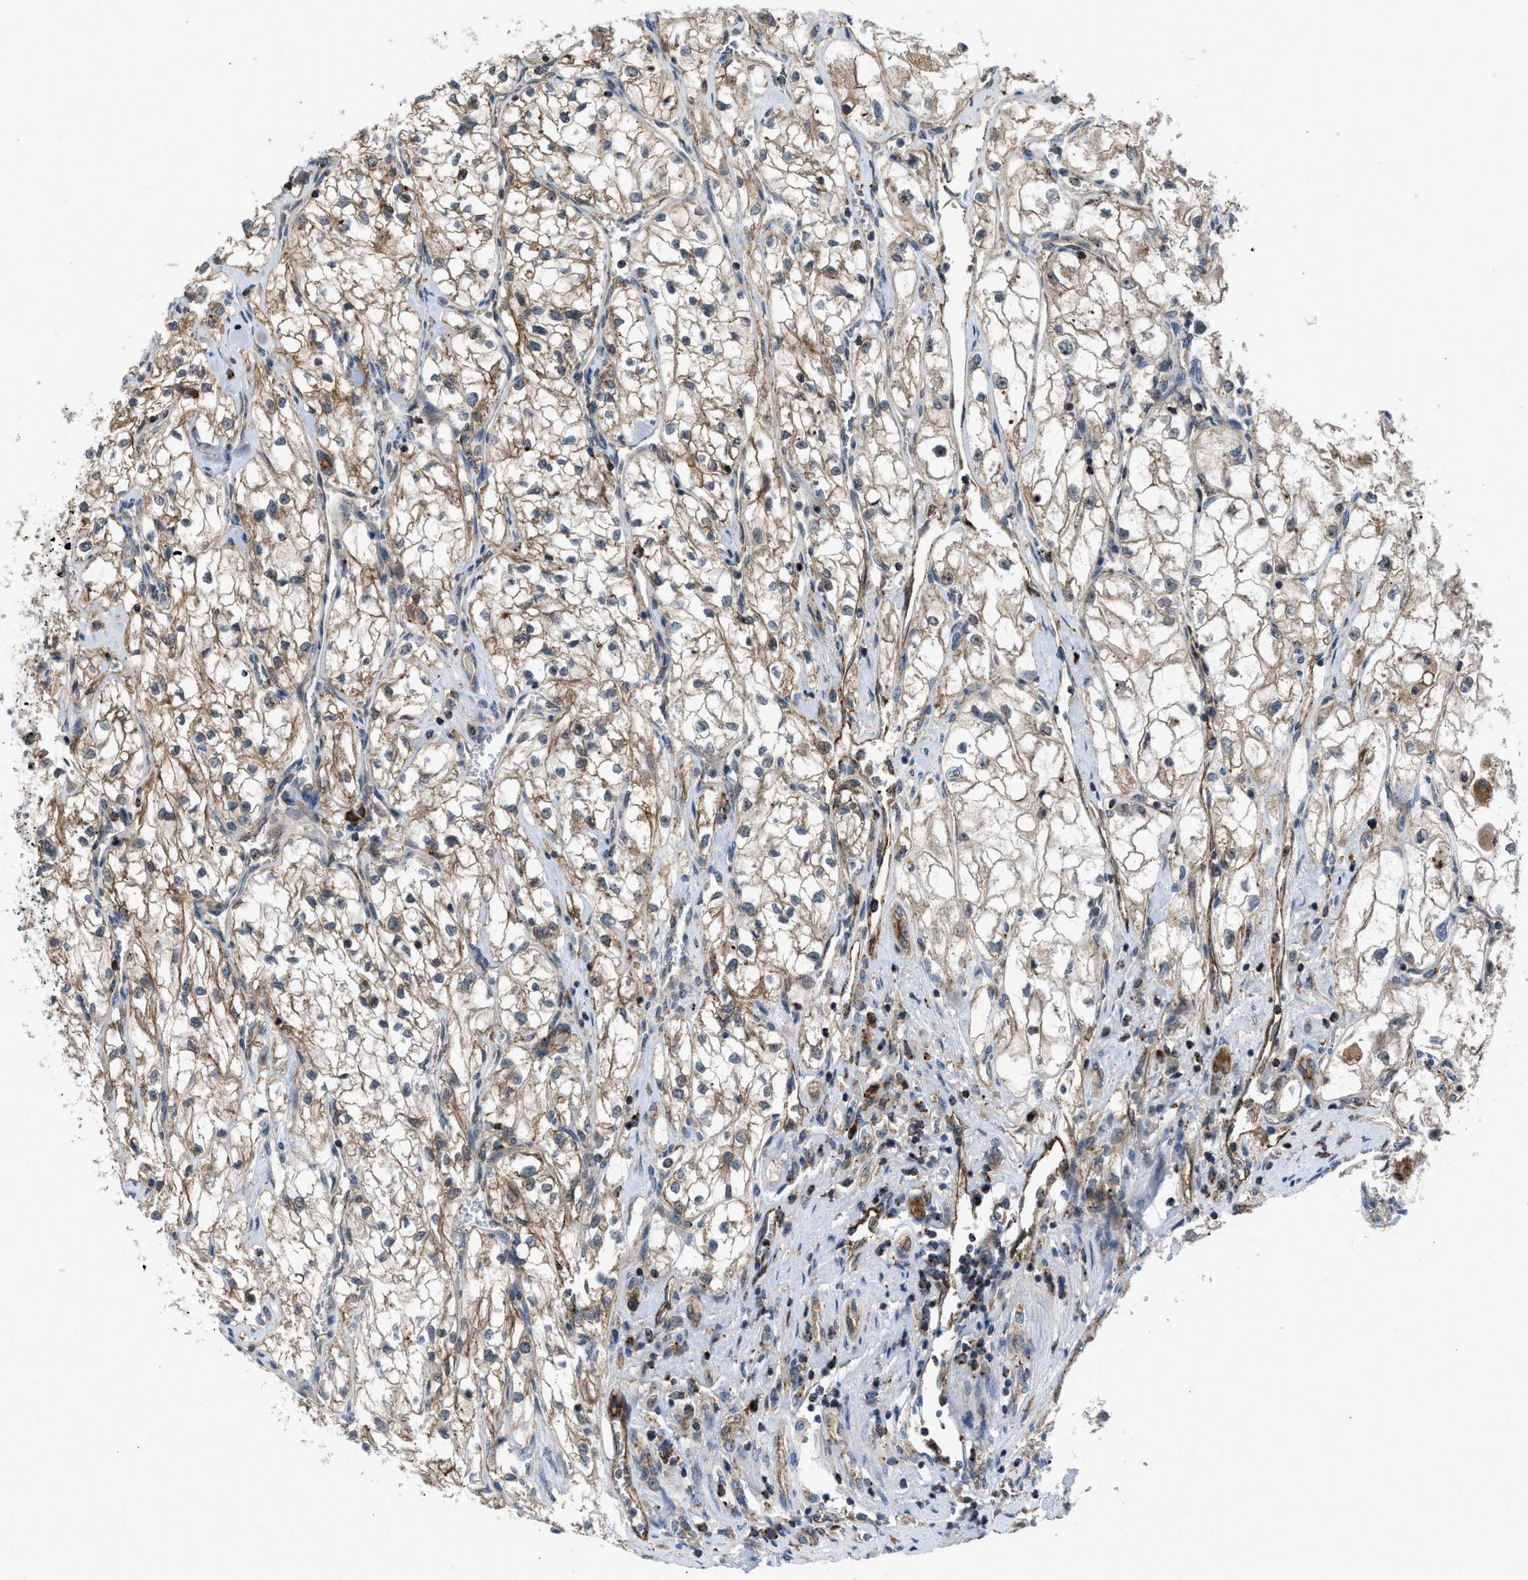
{"staining": {"intensity": "moderate", "quantity": ">75%", "location": "cytoplasmic/membranous"}, "tissue": "renal cancer", "cell_type": "Tumor cells", "image_type": "cancer", "snomed": [{"axis": "morphology", "description": "Adenocarcinoma, NOS"}, {"axis": "topography", "description": "Kidney"}], "caption": "A histopathology image of adenocarcinoma (renal) stained for a protein reveals moderate cytoplasmic/membranous brown staining in tumor cells. (Brightfield microscopy of DAB IHC at high magnification).", "gene": "GPATCH2L", "patient": {"sex": "female", "age": 70}}